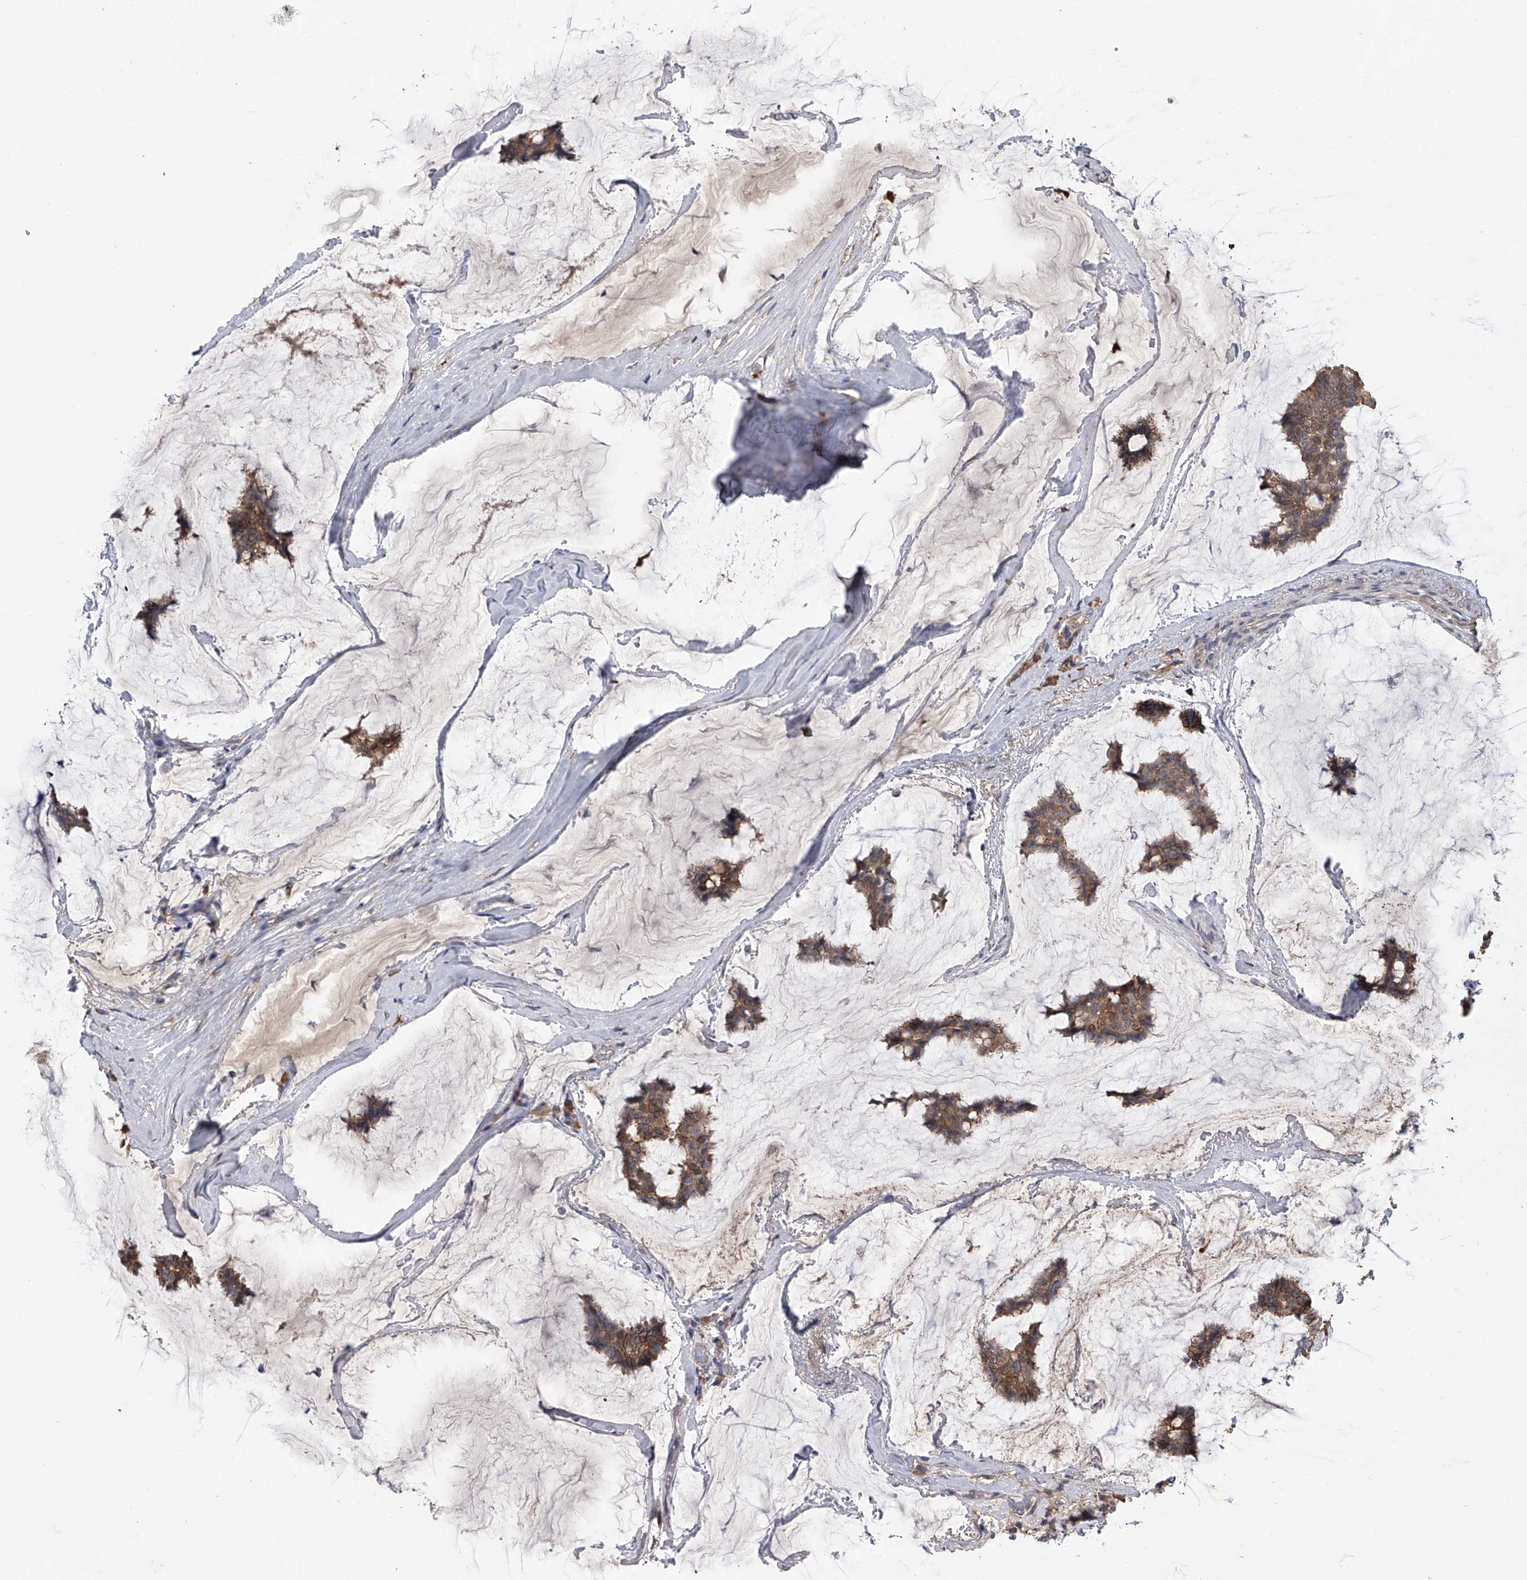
{"staining": {"intensity": "moderate", "quantity": ">75%", "location": "cytoplasmic/membranous"}, "tissue": "breast cancer", "cell_type": "Tumor cells", "image_type": "cancer", "snomed": [{"axis": "morphology", "description": "Duct carcinoma"}, {"axis": "topography", "description": "Breast"}], "caption": "A micrograph of human infiltrating ductal carcinoma (breast) stained for a protein shows moderate cytoplasmic/membranous brown staining in tumor cells.", "gene": "ZNF343", "patient": {"sex": "female", "age": 93}}